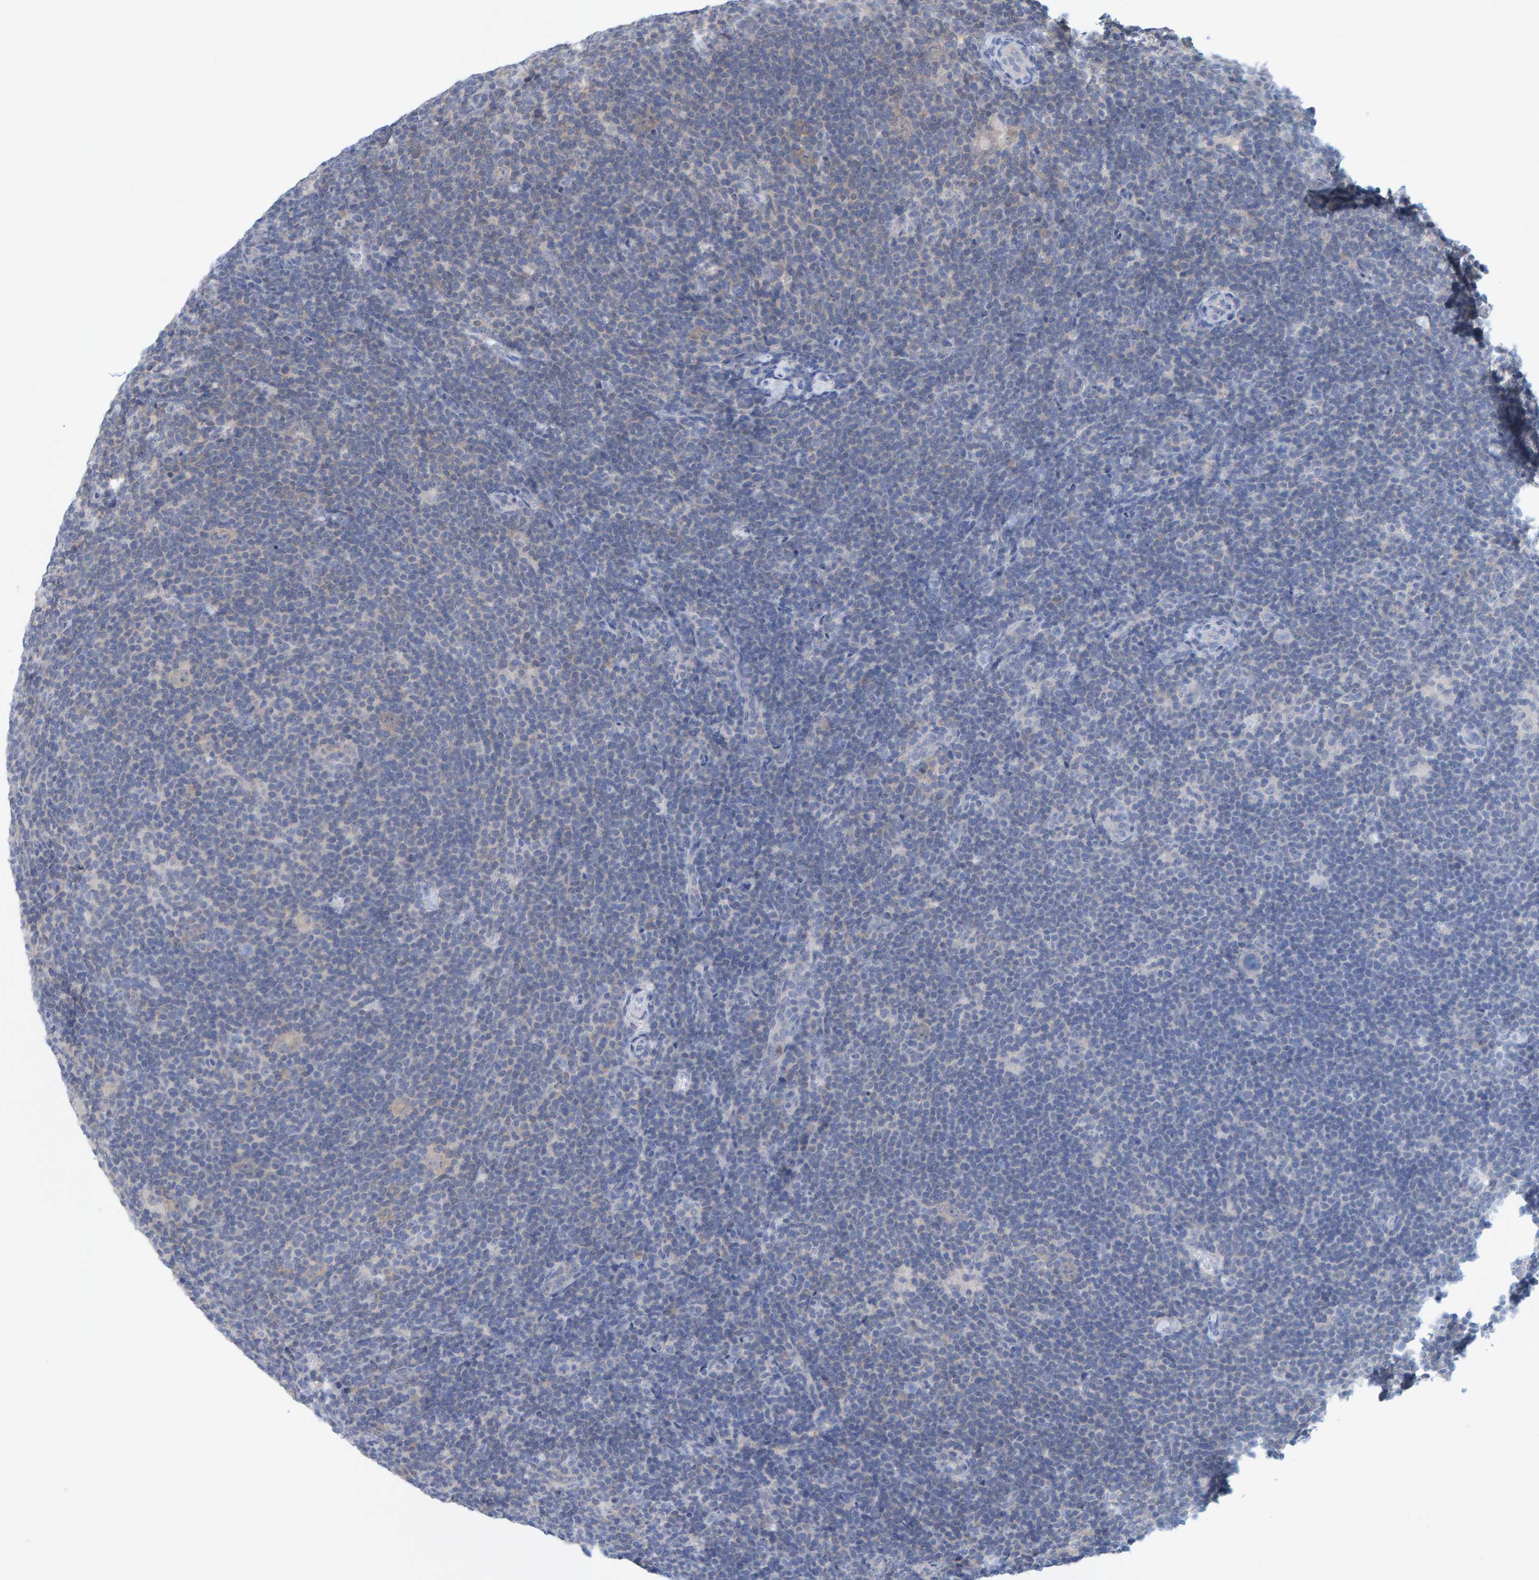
{"staining": {"intensity": "weak", "quantity": "<25%", "location": "cytoplasmic/membranous"}, "tissue": "lymphoma", "cell_type": "Tumor cells", "image_type": "cancer", "snomed": [{"axis": "morphology", "description": "Hodgkin's disease, NOS"}, {"axis": "topography", "description": "Lymph node"}], "caption": "Photomicrograph shows no significant protein staining in tumor cells of Hodgkin's disease. Brightfield microscopy of immunohistochemistry stained with DAB (brown) and hematoxylin (blue), captured at high magnification.", "gene": "TATDN1", "patient": {"sex": "female", "age": 57}}